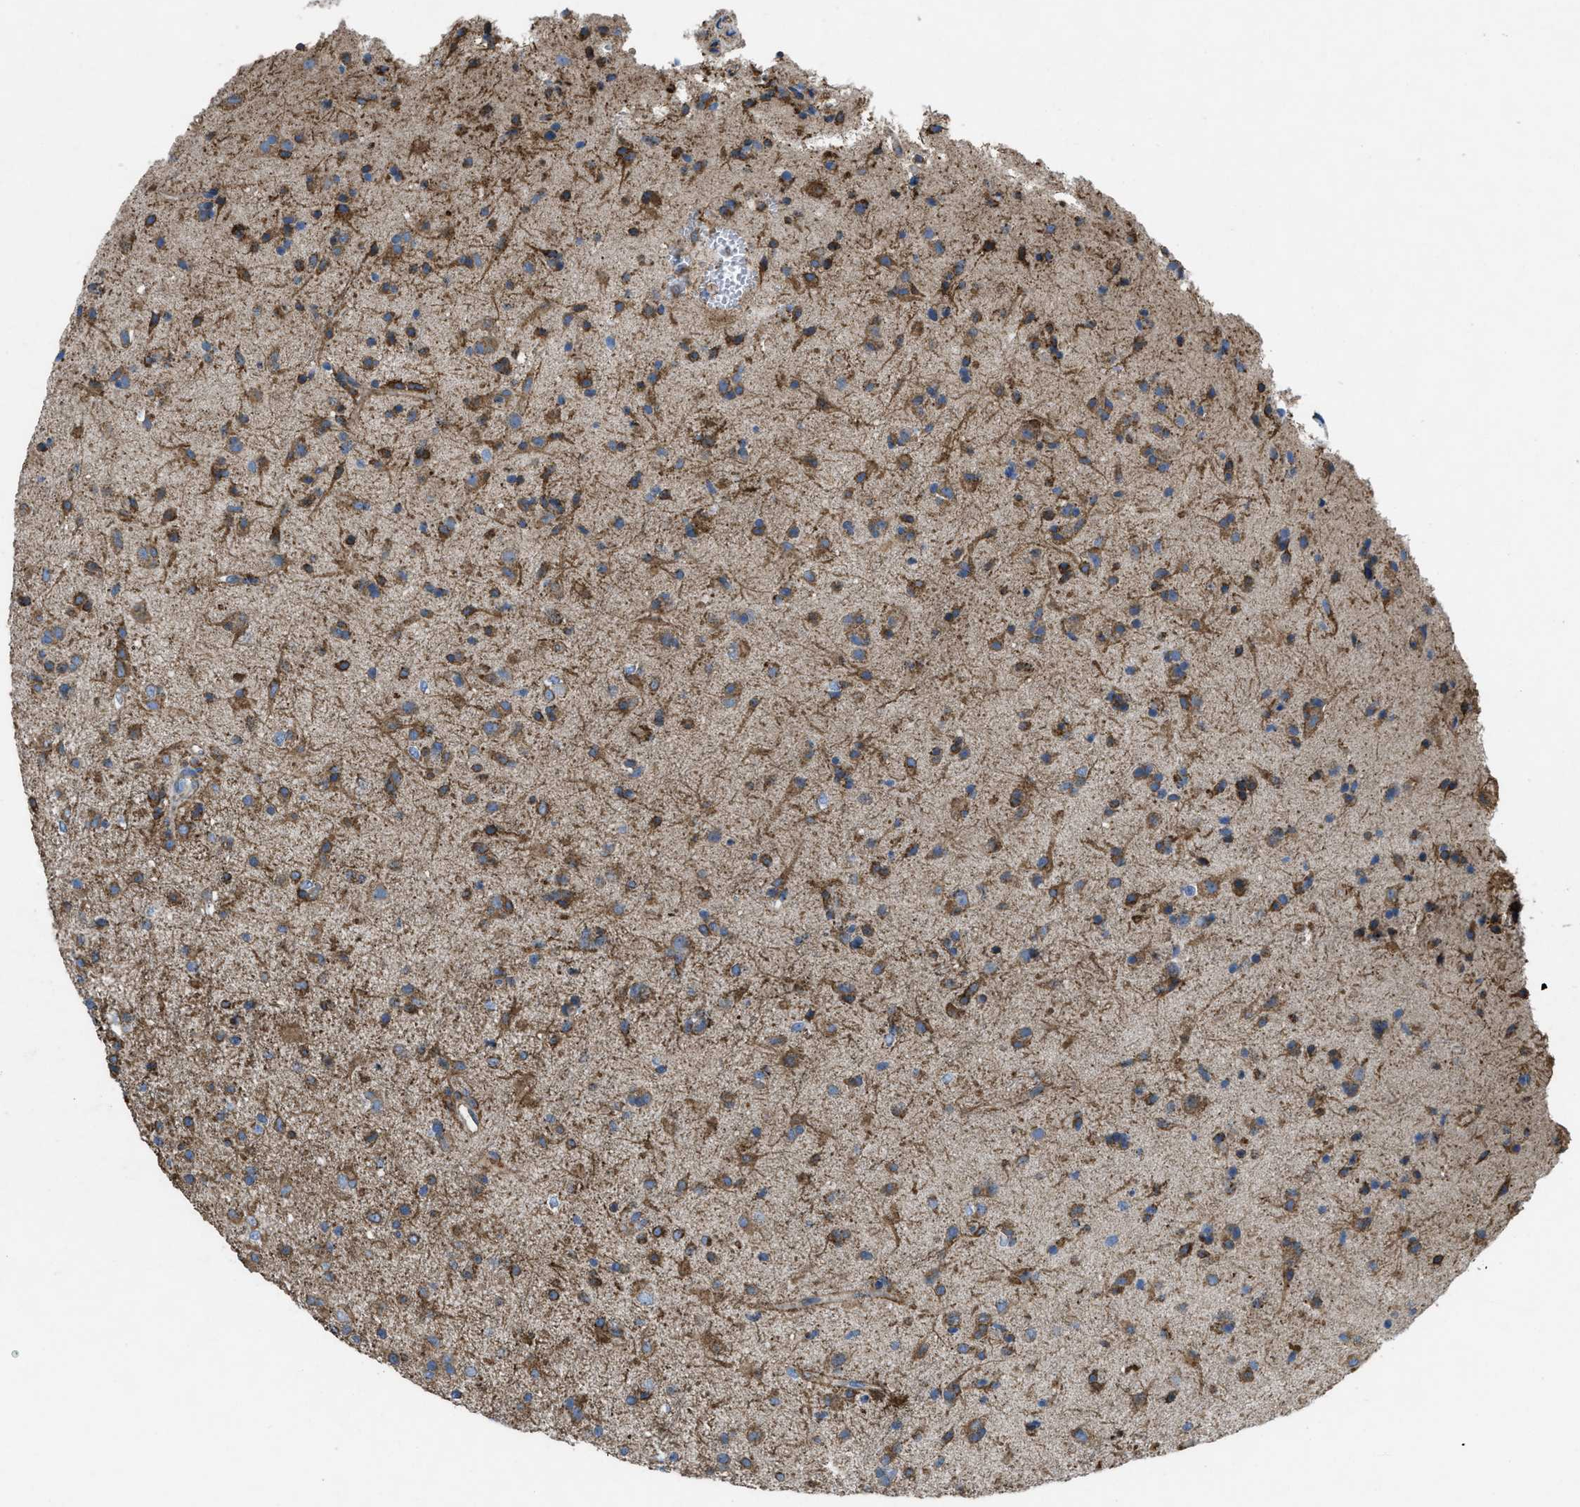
{"staining": {"intensity": "moderate", "quantity": ">75%", "location": "cytoplasmic/membranous"}, "tissue": "glioma", "cell_type": "Tumor cells", "image_type": "cancer", "snomed": [{"axis": "morphology", "description": "Glioma, malignant, Low grade"}, {"axis": "topography", "description": "Brain"}], "caption": "The histopathology image displays a brown stain indicating the presence of a protein in the cytoplasmic/membranous of tumor cells in malignant glioma (low-grade).", "gene": "DOLPP1", "patient": {"sex": "male", "age": 65}}